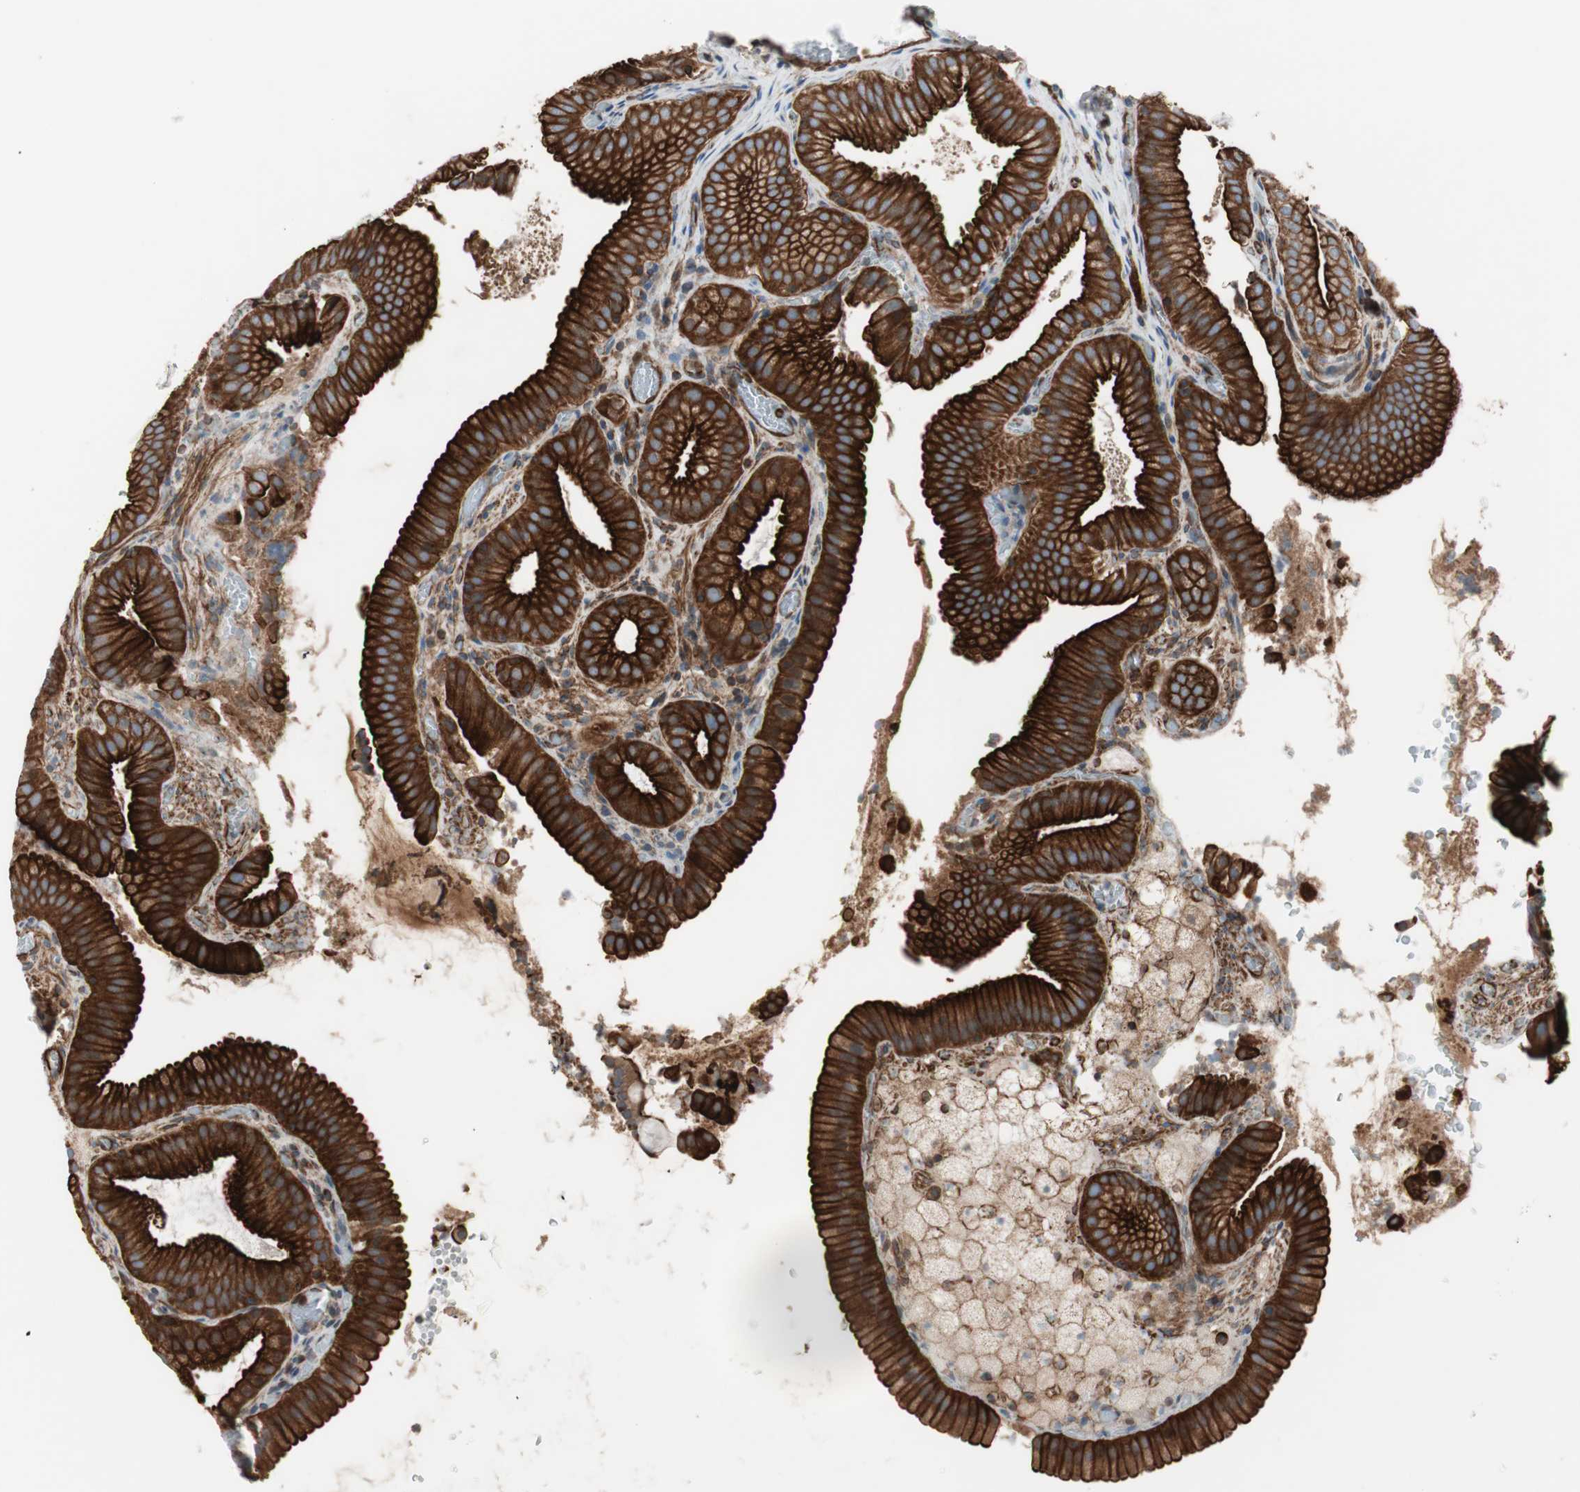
{"staining": {"intensity": "strong", "quantity": ">75%", "location": "cytoplasmic/membranous"}, "tissue": "gallbladder", "cell_type": "Glandular cells", "image_type": "normal", "snomed": [{"axis": "morphology", "description": "Normal tissue, NOS"}, {"axis": "topography", "description": "Gallbladder"}], "caption": "A micrograph of human gallbladder stained for a protein exhibits strong cytoplasmic/membranous brown staining in glandular cells. The protein of interest is shown in brown color, while the nuclei are stained blue.", "gene": "TCTA", "patient": {"sex": "male", "age": 54}}